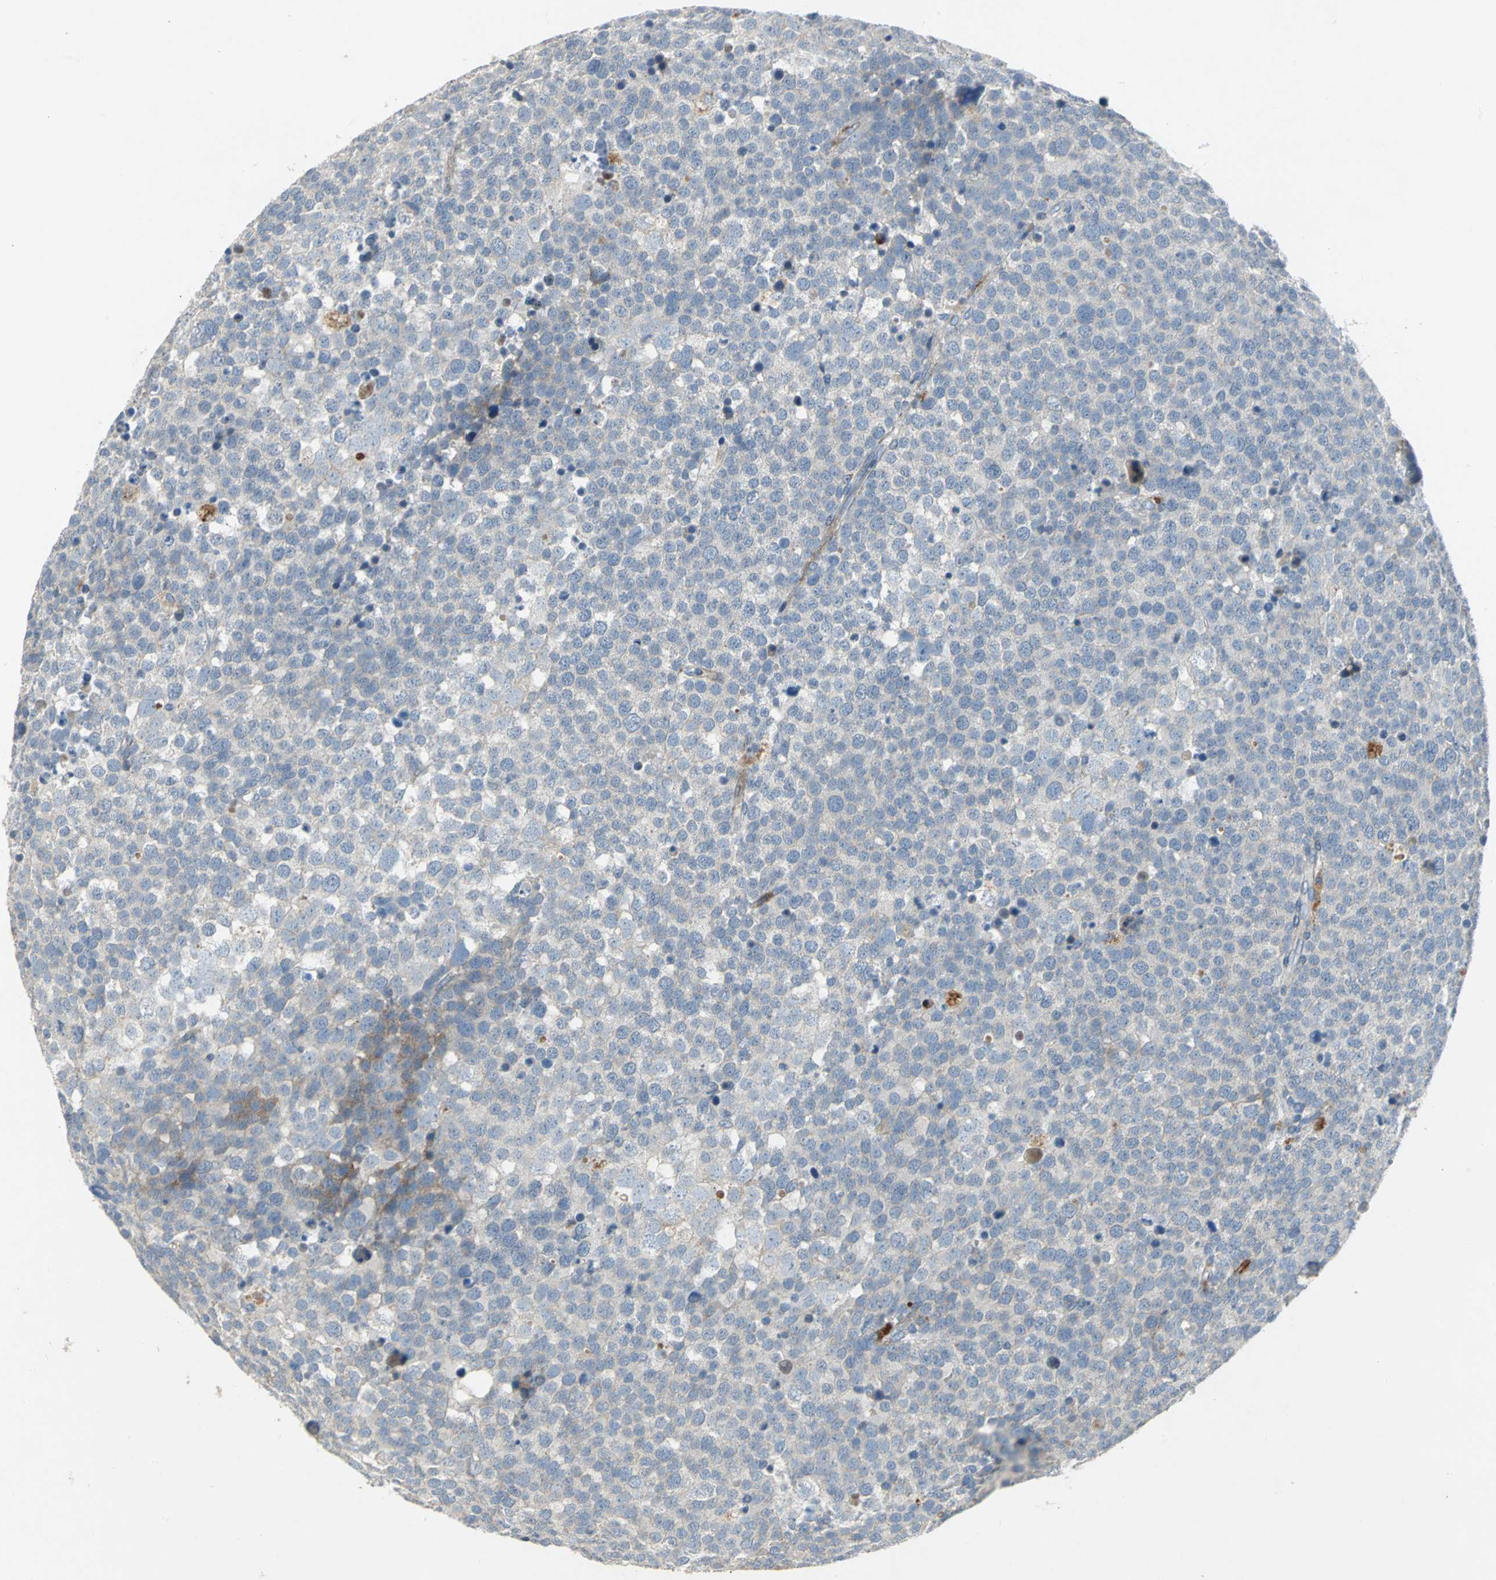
{"staining": {"intensity": "weak", "quantity": "<25%", "location": "cytoplasmic/membranous"}, "tissue": "testis cancer", "cell_type": "Tumor cells", "image_type": "cancer", "snomed": [{"axis": "morphology", "description": "Seminoma, NOS"}, {"axis": "topography", "description": "Testis"}], "caption": "IHC of seminoma (testis) reveals no positivity in tumor cells.", "gene": "SPPL2B", "patient": {"sex": "male", "age": 71}}